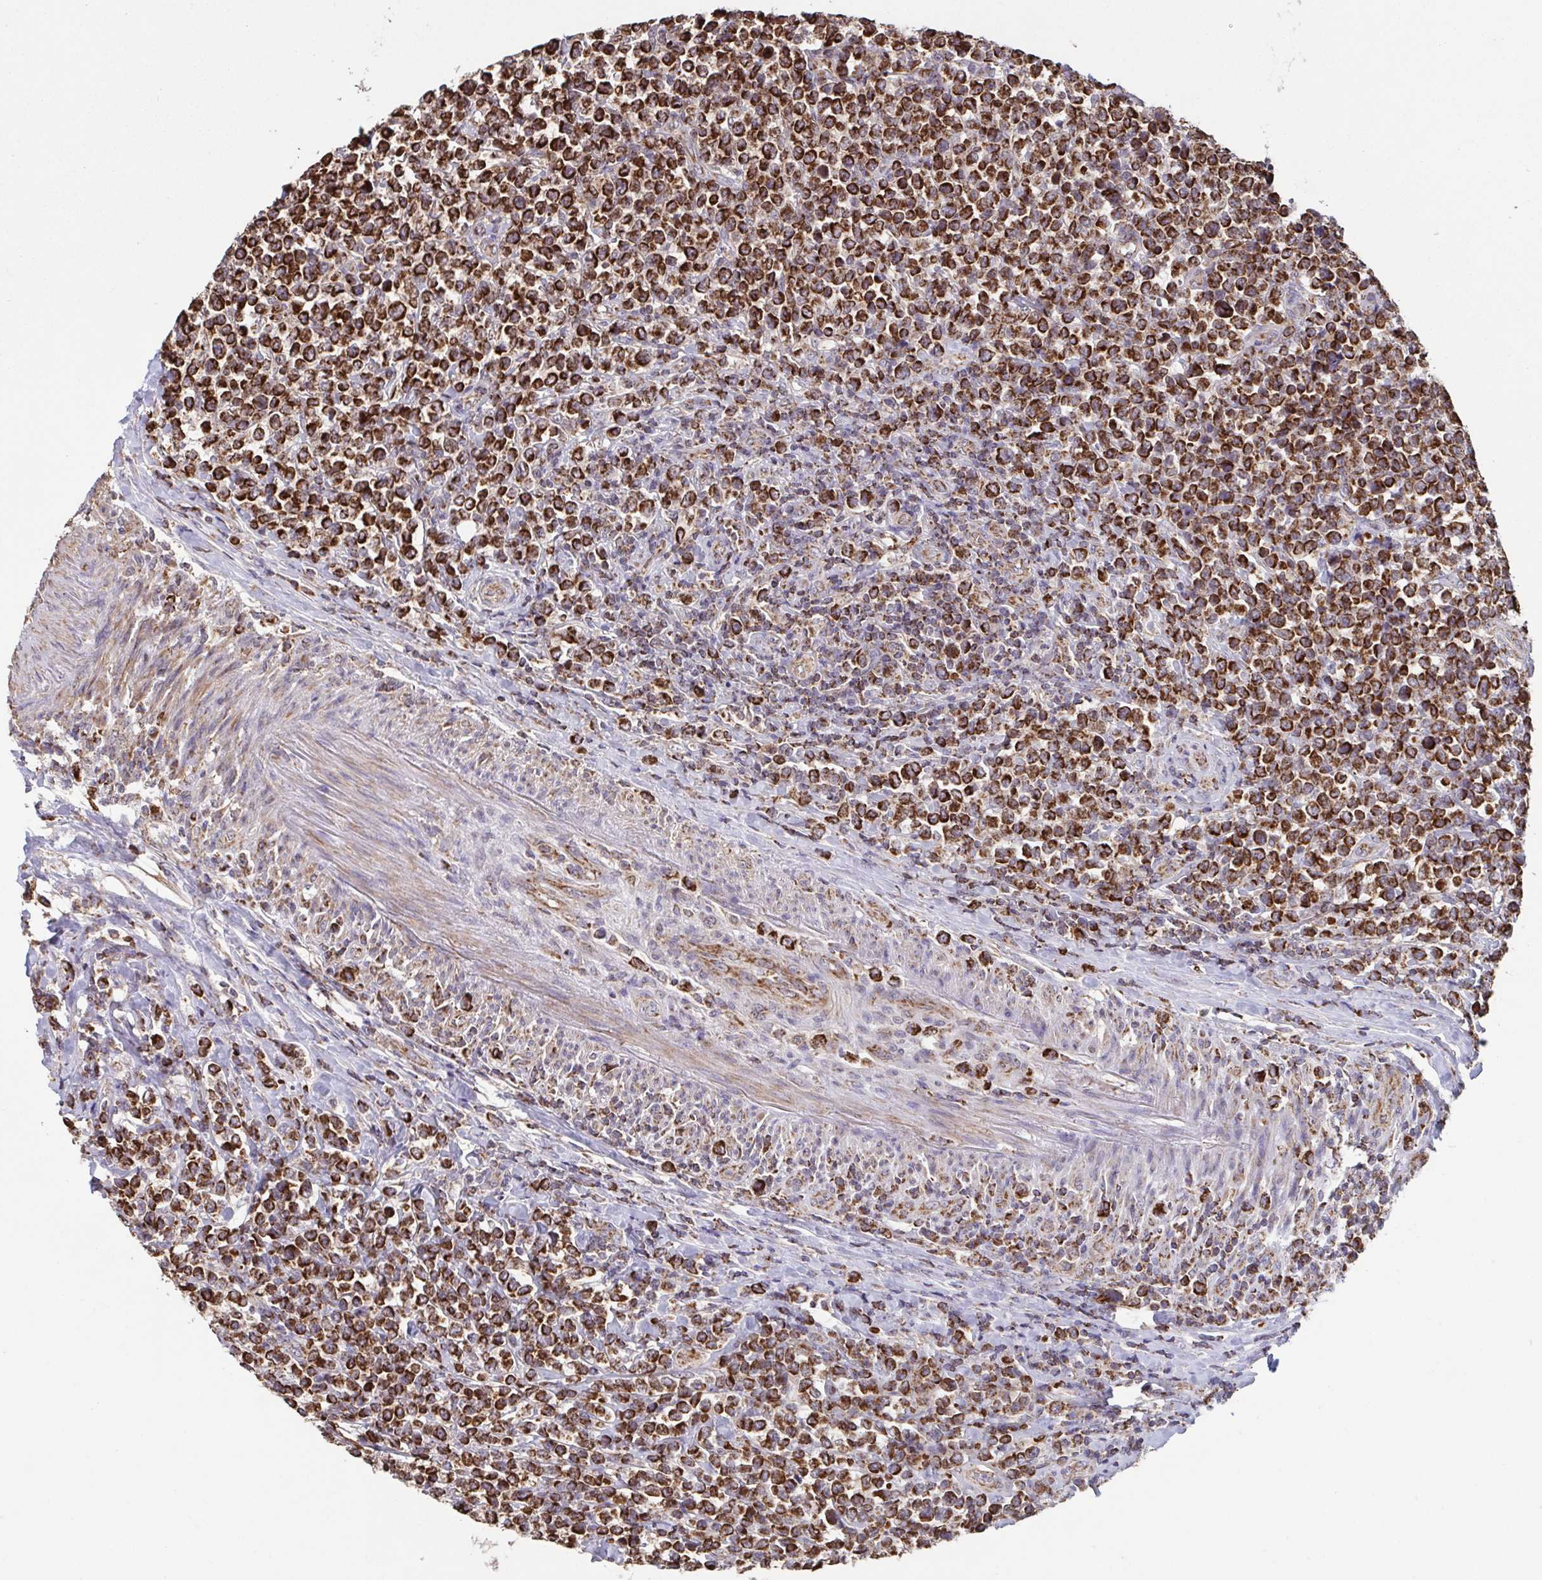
{"staining": {"intensity": "strong", "quantity": ">75%", "location": "cytoplasmic/membranous"}, "tissue": "lymphoma", "cell_type": "Tumor cells", "image_type": "cancer", "snomed": [{"axis": "morphology", "description": "Malignant lymphoma, non-Hodgkin's type, High grade"}, {"axis": "topography", "description": "Soft tissue"}], "caption": "This is a micrograph of IHC staining of lymphoma, which shows strong positivity in the cytoplasmic/membranous of tumor cells.", "gene": "DIP2B", "patient": {"sex": "female", "age": 56}}